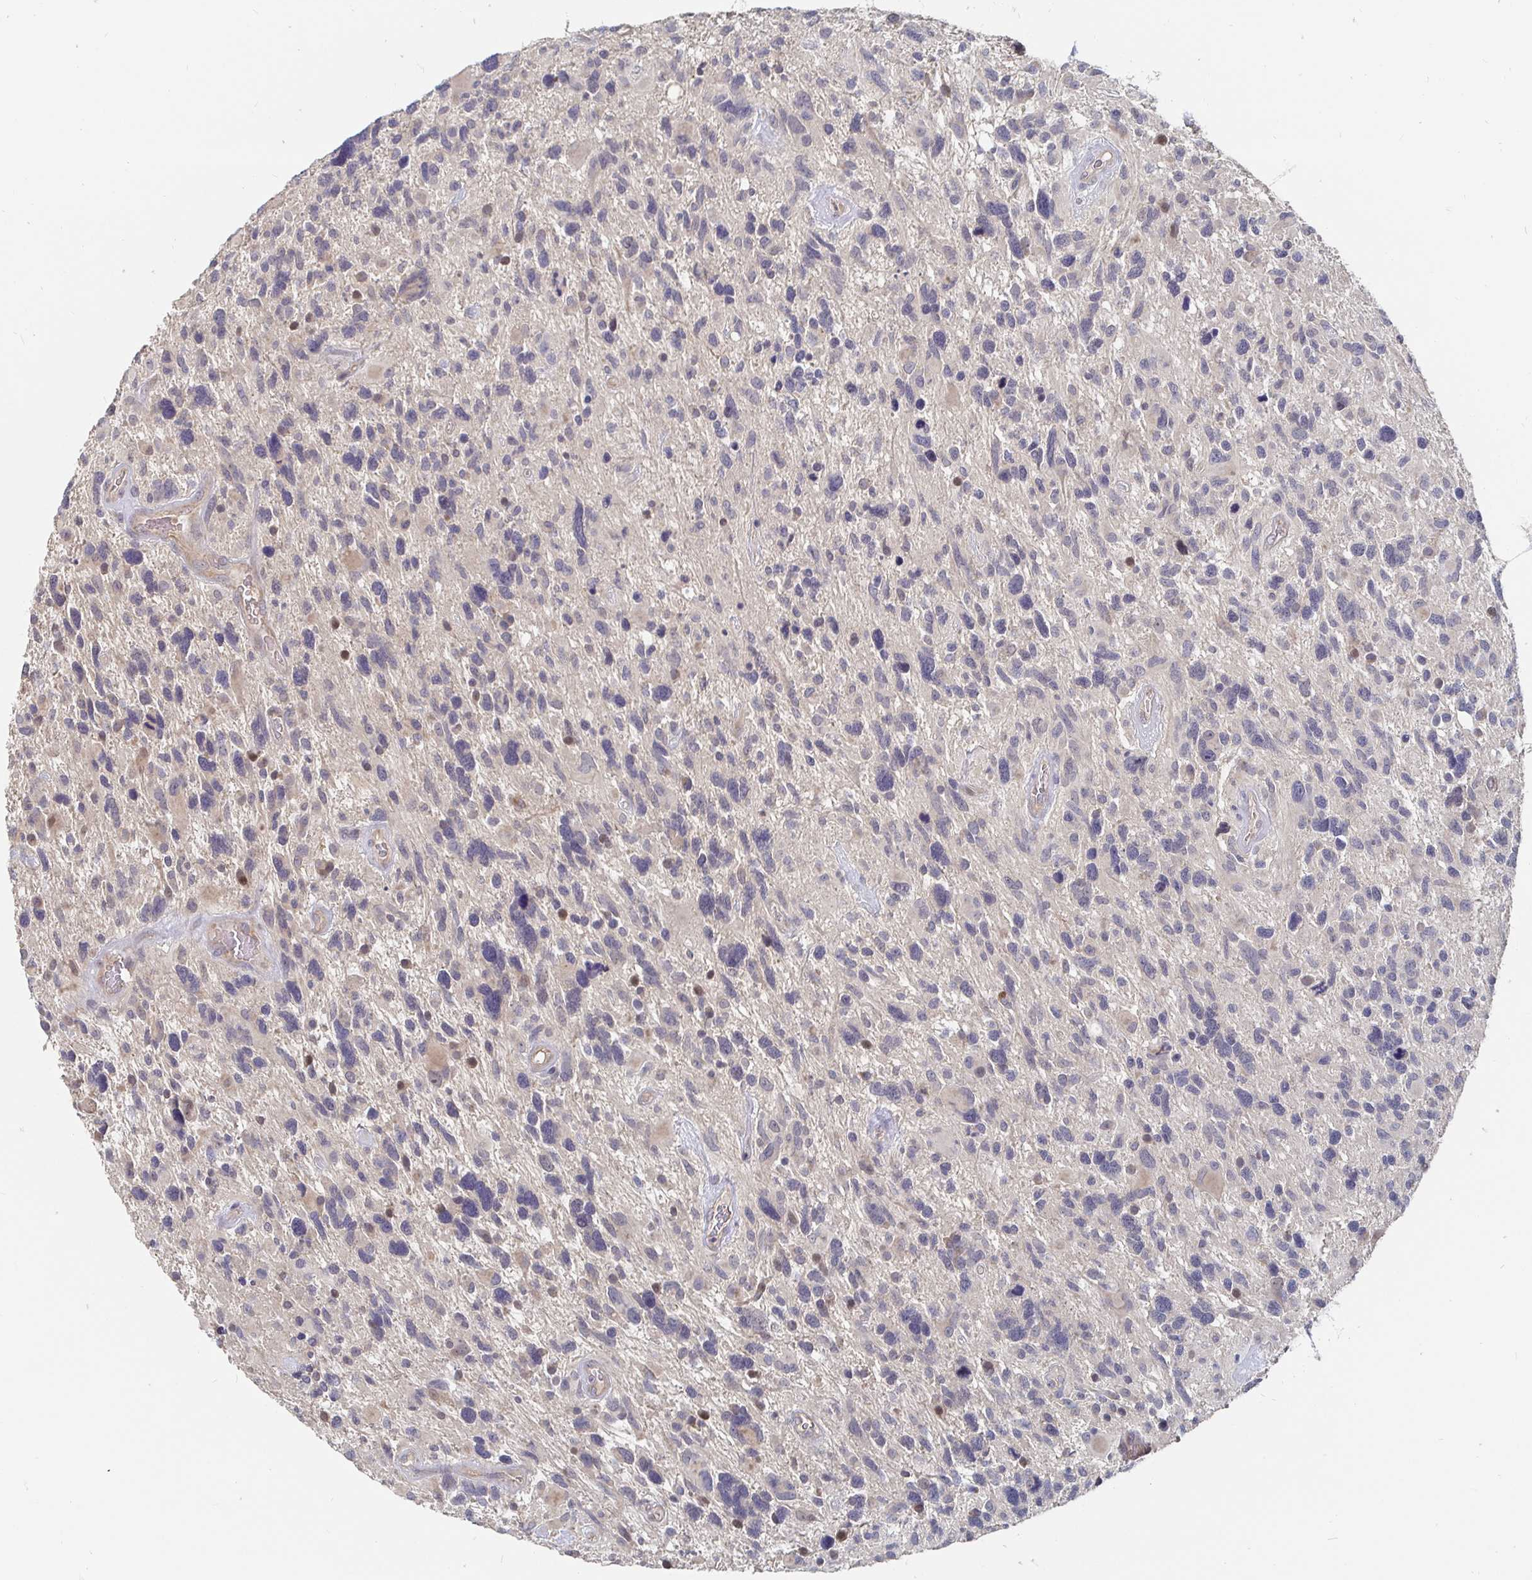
{"staining": {"intensity": "negative", "quantity": "none", "location": "none"}, "tissue": "glioma", "cell_type": "Tumor cells", "image_type": "cancer", "snomed": [{"axis": "morphology", "description": "Glioma, malignant, High grade"}, {"axis": "topography", "description": "Brain"}], "caption": "Tumor cells show no significant protein positivity in glioma.", "gene": "MEIS1", "patient": {"sex": "male", "age": 49}}